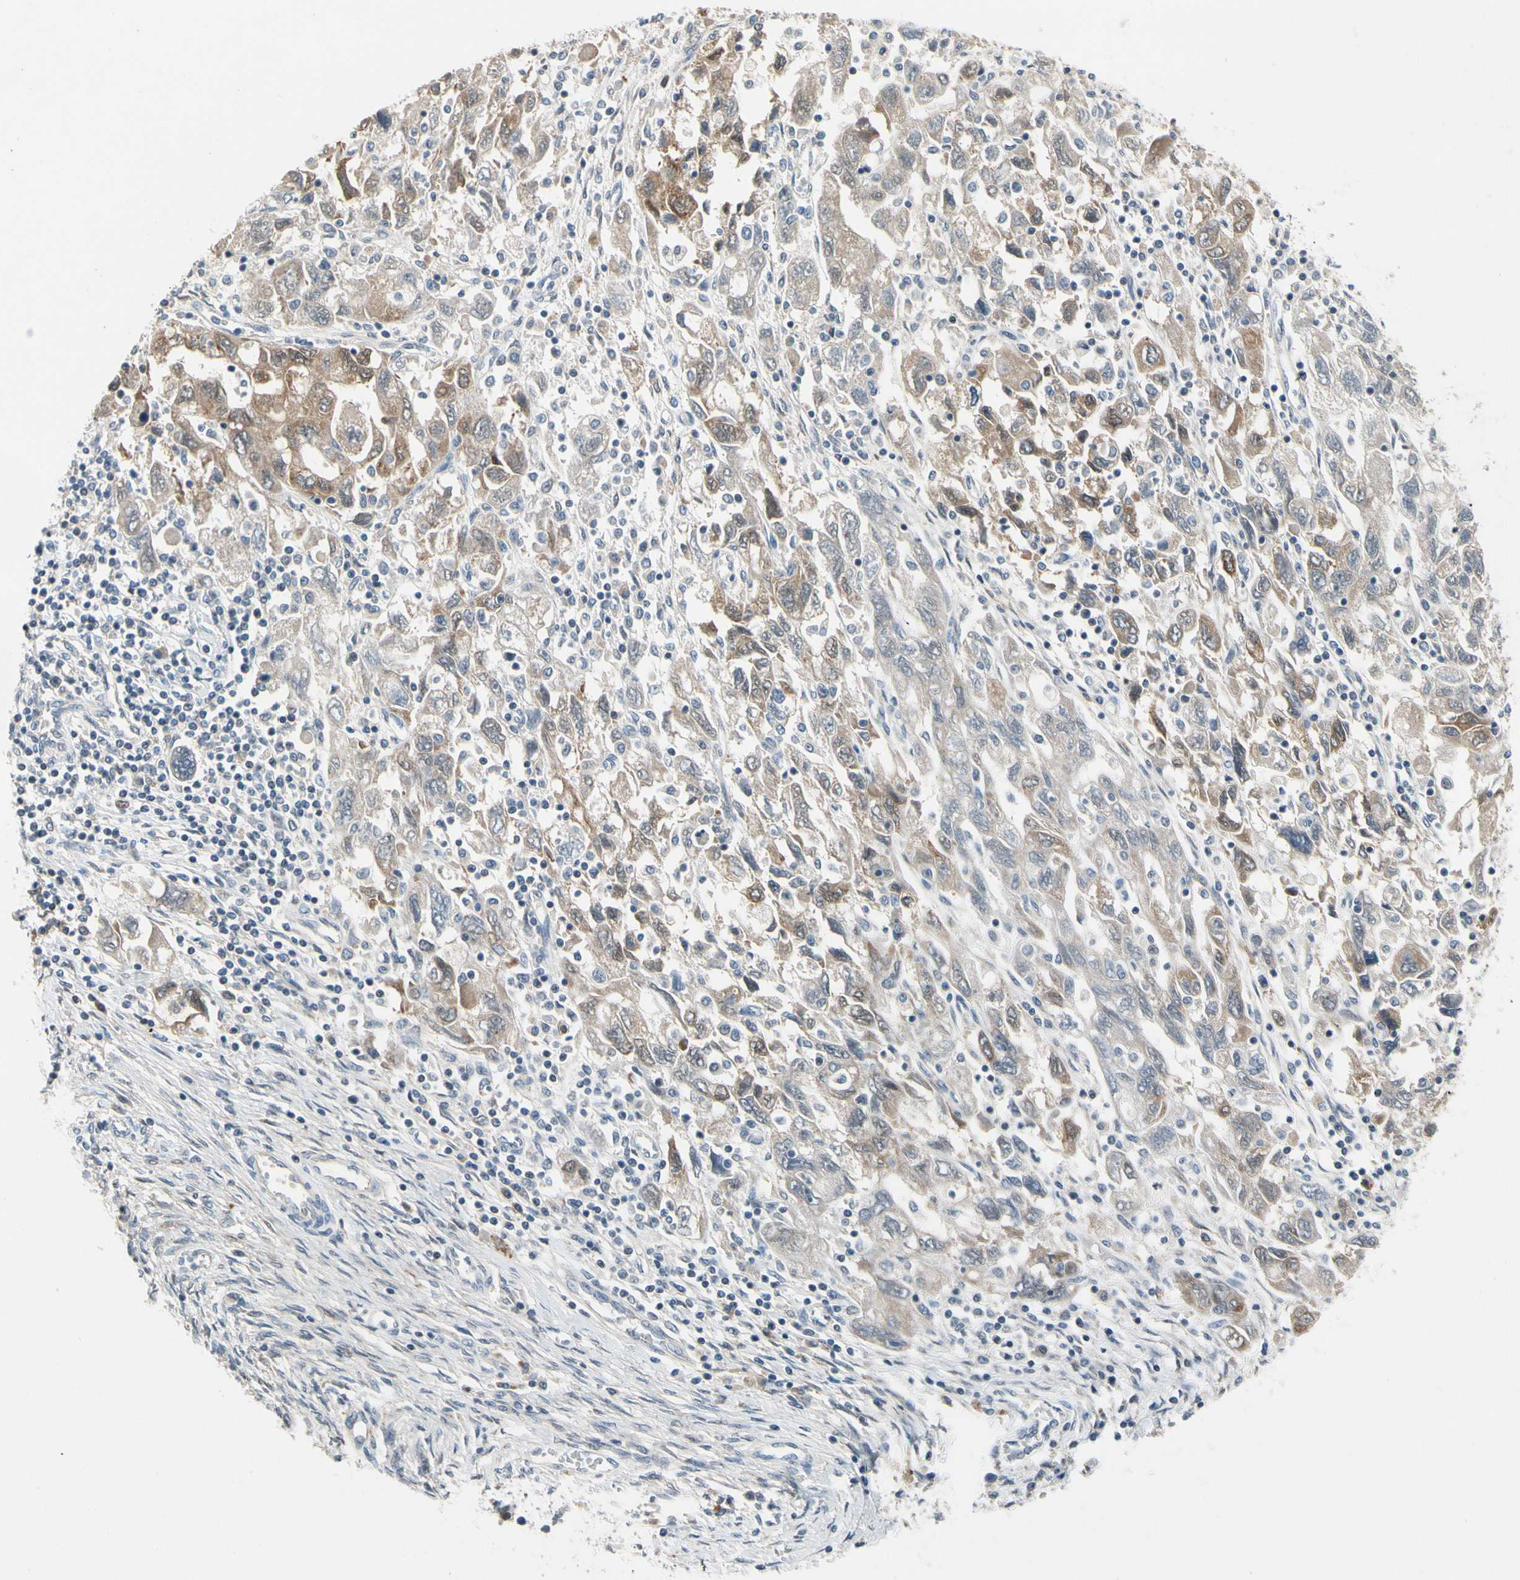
{"staining": {"intensity": "weak", "quantity": ">75%", "location": "cytoplasmic/membranous"}, "tissue": "ovarian cancer", "cell_type": "Tumor cells", "image_type": "cancer", "snomed": [{"axis": "morphology", "description": "Carcinoma, NOS"}, {"axis": "morphology", "description": "Cystadenocarcinoma, serous, NOS"}, {"axis": "topography", "description": "Ovary"}], "caption": "This image displays immunohistochemistry staining of ovarian cancer, with low weak cytoplasmic/membranous staining in approximately >75% of tumor cells.", "gene": "SLC27A6", "patient": {"sex": "female", "age": 69}}